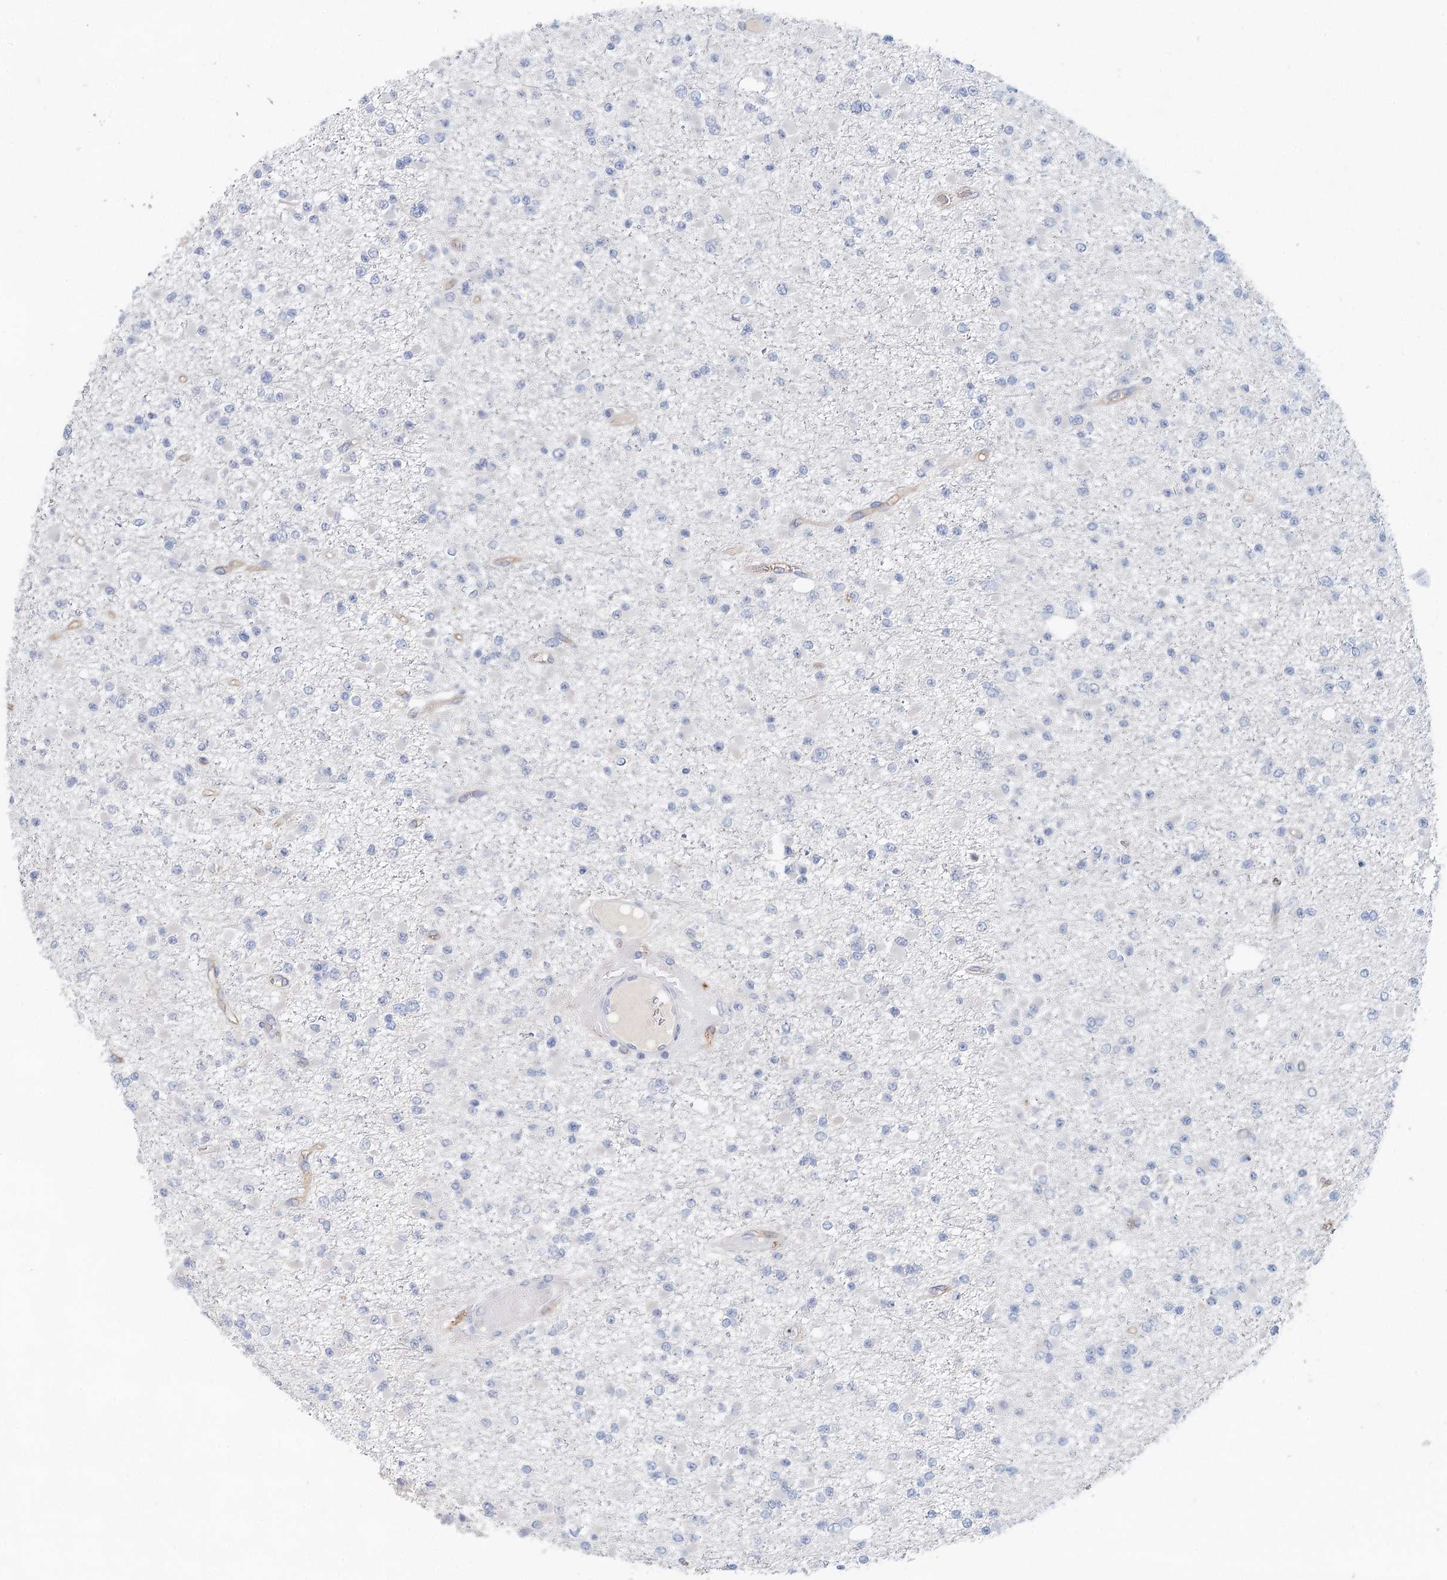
{"staining": {"intensity": "negative", "quantity": "none", "location": "none"}, "tissue": "glioma", "cell_type": "Tumor cells", "image_type": "cancer", "snomed": [{"axis": "morphology", "description": "Glioma, malignant, Low grade"}, {"axis": "topography", "description": "Brain"}], "caption": "A high-resolution photomicrograph shows immunohistochemistry staining of glioma, which shows no significant expression in tumor cells.", "gene": "SLC19A3", "patient": {"sex": "female", "age": 22}}